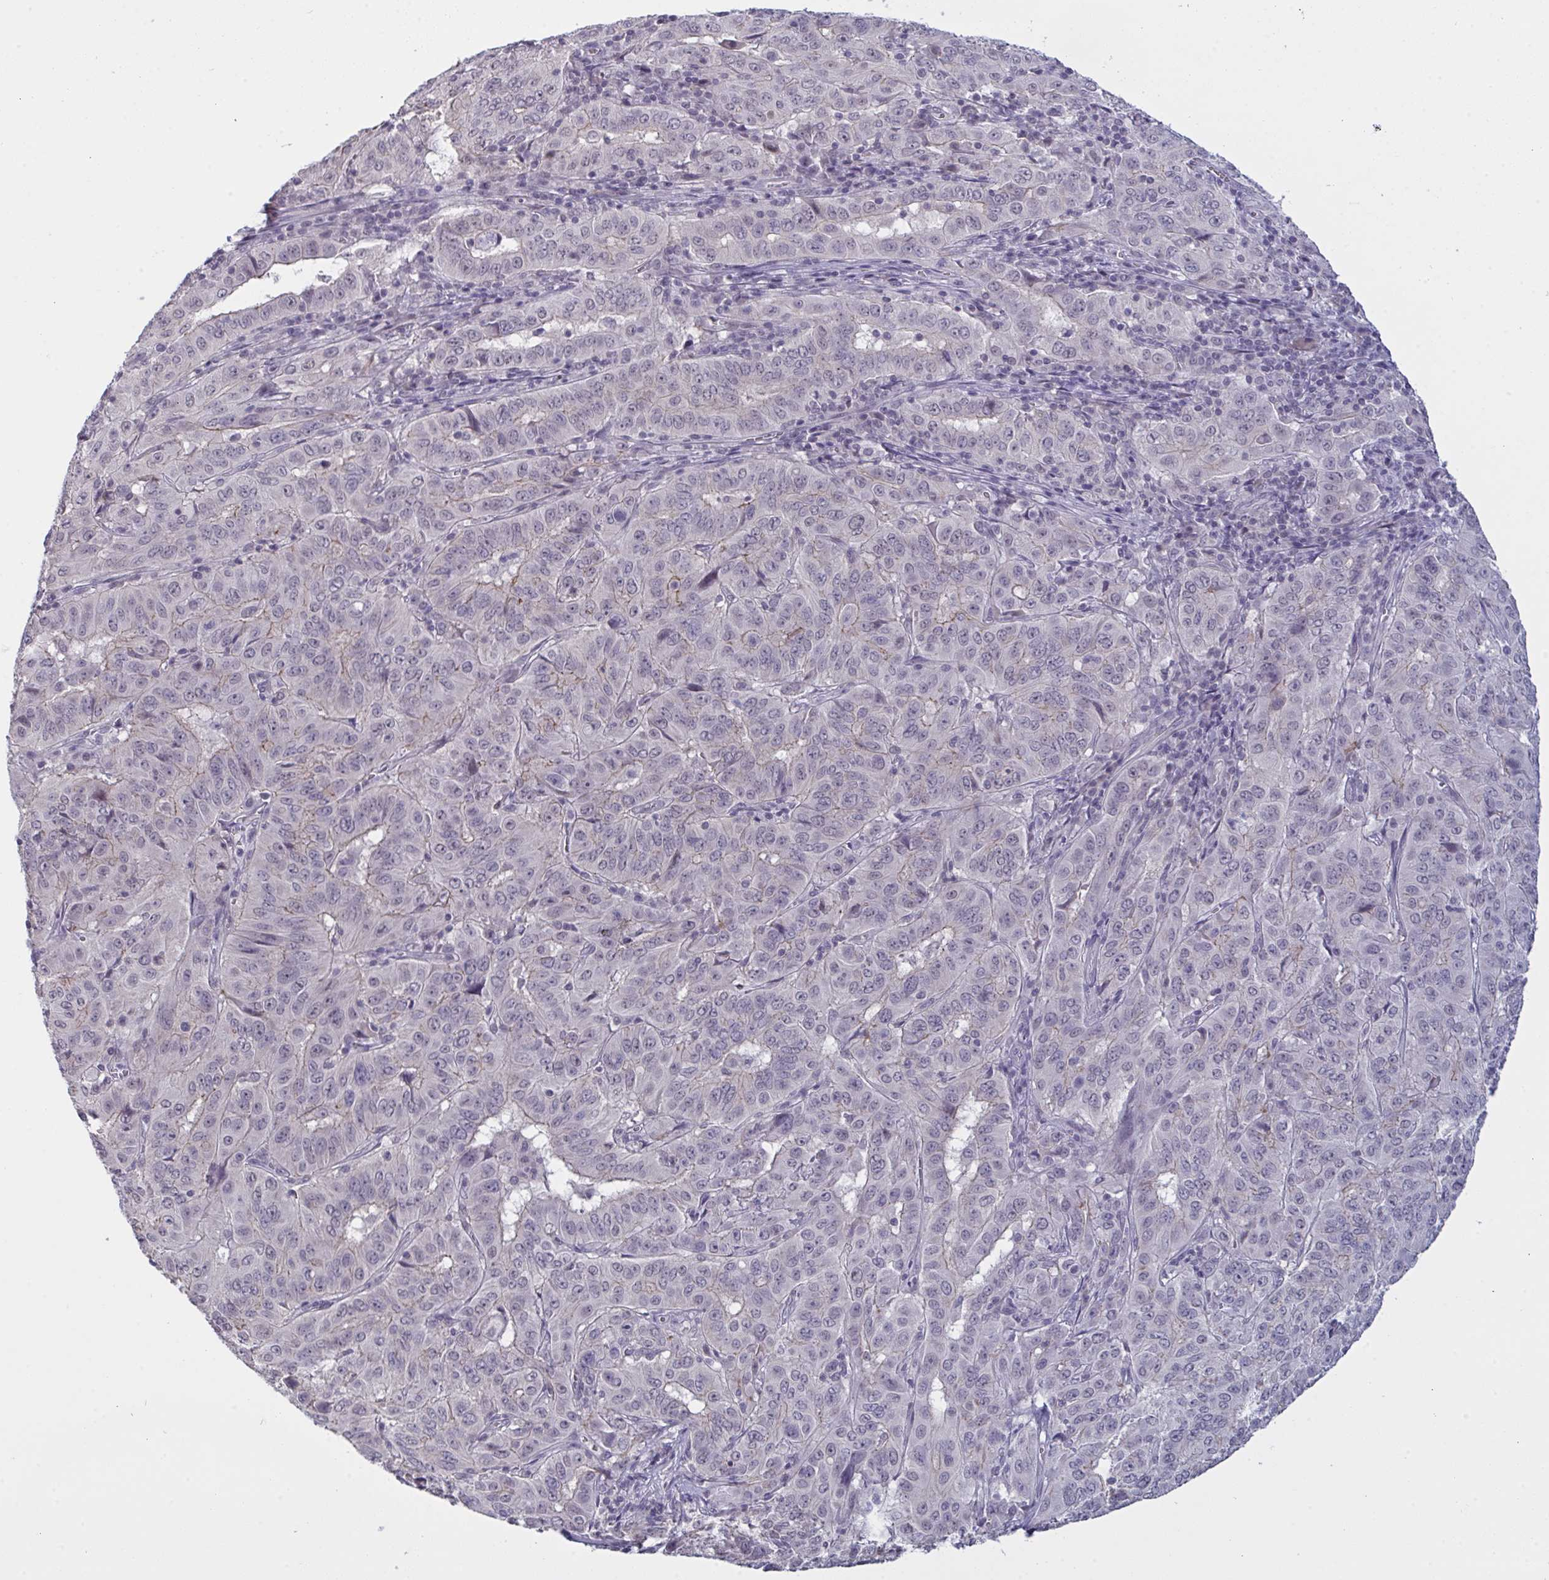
{"staining": {"intensity": "weak", "quantity": "<25%", "location": "cytoplasmic/membranous"}, "tissue": "pancreatic cancer", "cell_type": "Tumor cells", "image_type": "cancer", "snomed": [{"axis": "morphology", "description": "Adenocarcinoma, NOS"}, {"axis": "topography", "description": "Pancreas"}], "caption": "Immunohistochemistry (IHC) image of pancreatic adenocarcinoma stained for a protein (brown), which demonstrates no expression in tumor cells.", "gene": "ZNF784", "patient": {"sex": "male", "age": 63}}